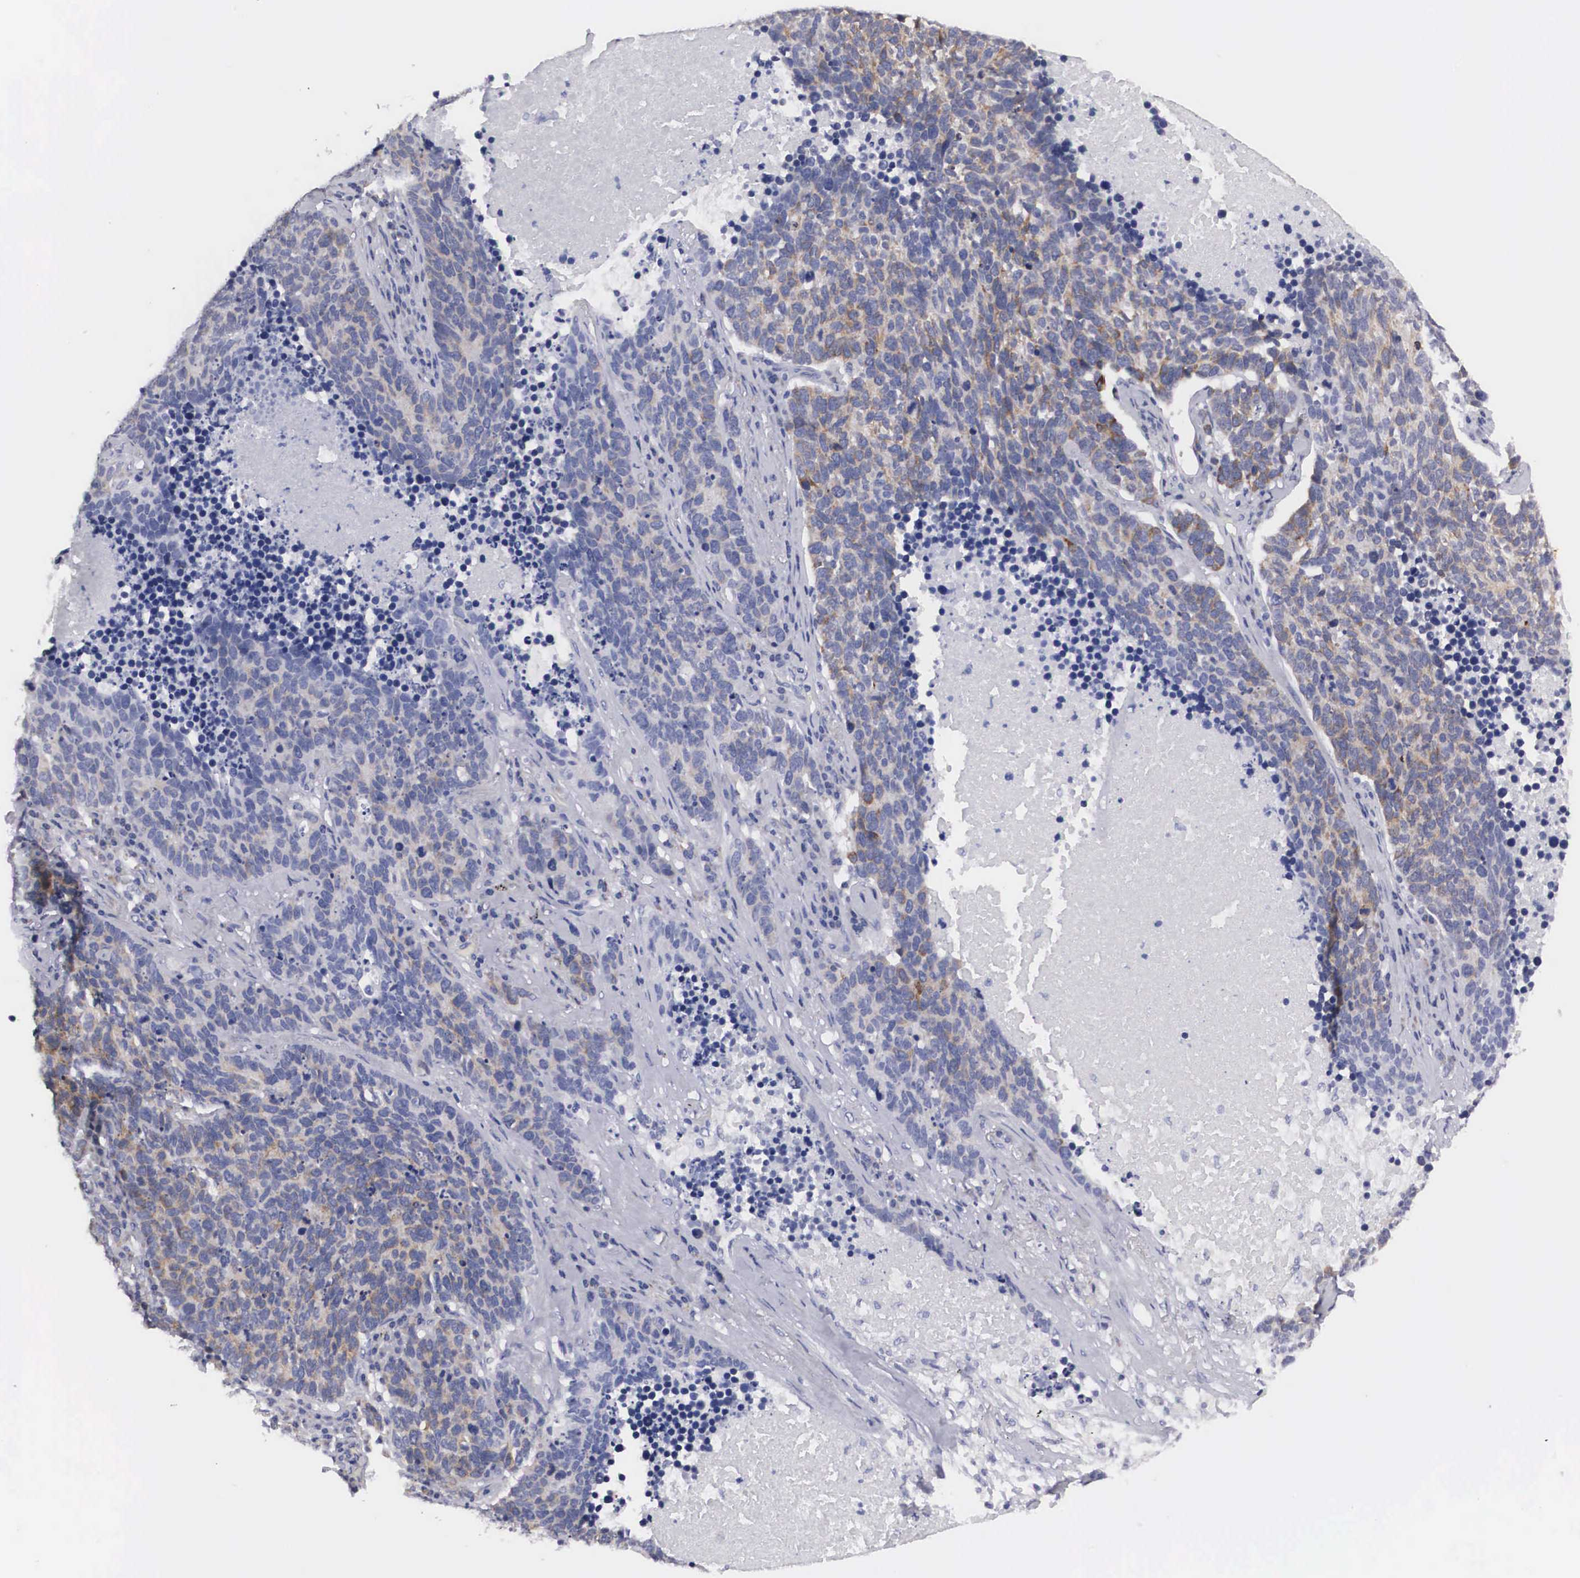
{"staining": {"intensity": "weak", "quantity": "25%-75%", "location": "cytoplasmic/membranous"}, "tissue": "lung cancer", "cell_type": "Tumor cells", "image_type": "cancer", "snomed": [{"axis": "morphology", "description": "Neoplasm, malignant, NOS"}, {"axis": "topography", "description": "Lung"}], "caption": "Immunohistochemistry micrograph of lung cancer (neoplasm (malignant)) stained for a protein (brown), which exhibits low levels of weak cytoplasmic/membranous expression in about 25%-75% of tumor cells.", "gene": "ARMCX3", "patient": {"sex": "female", "age": 75}}